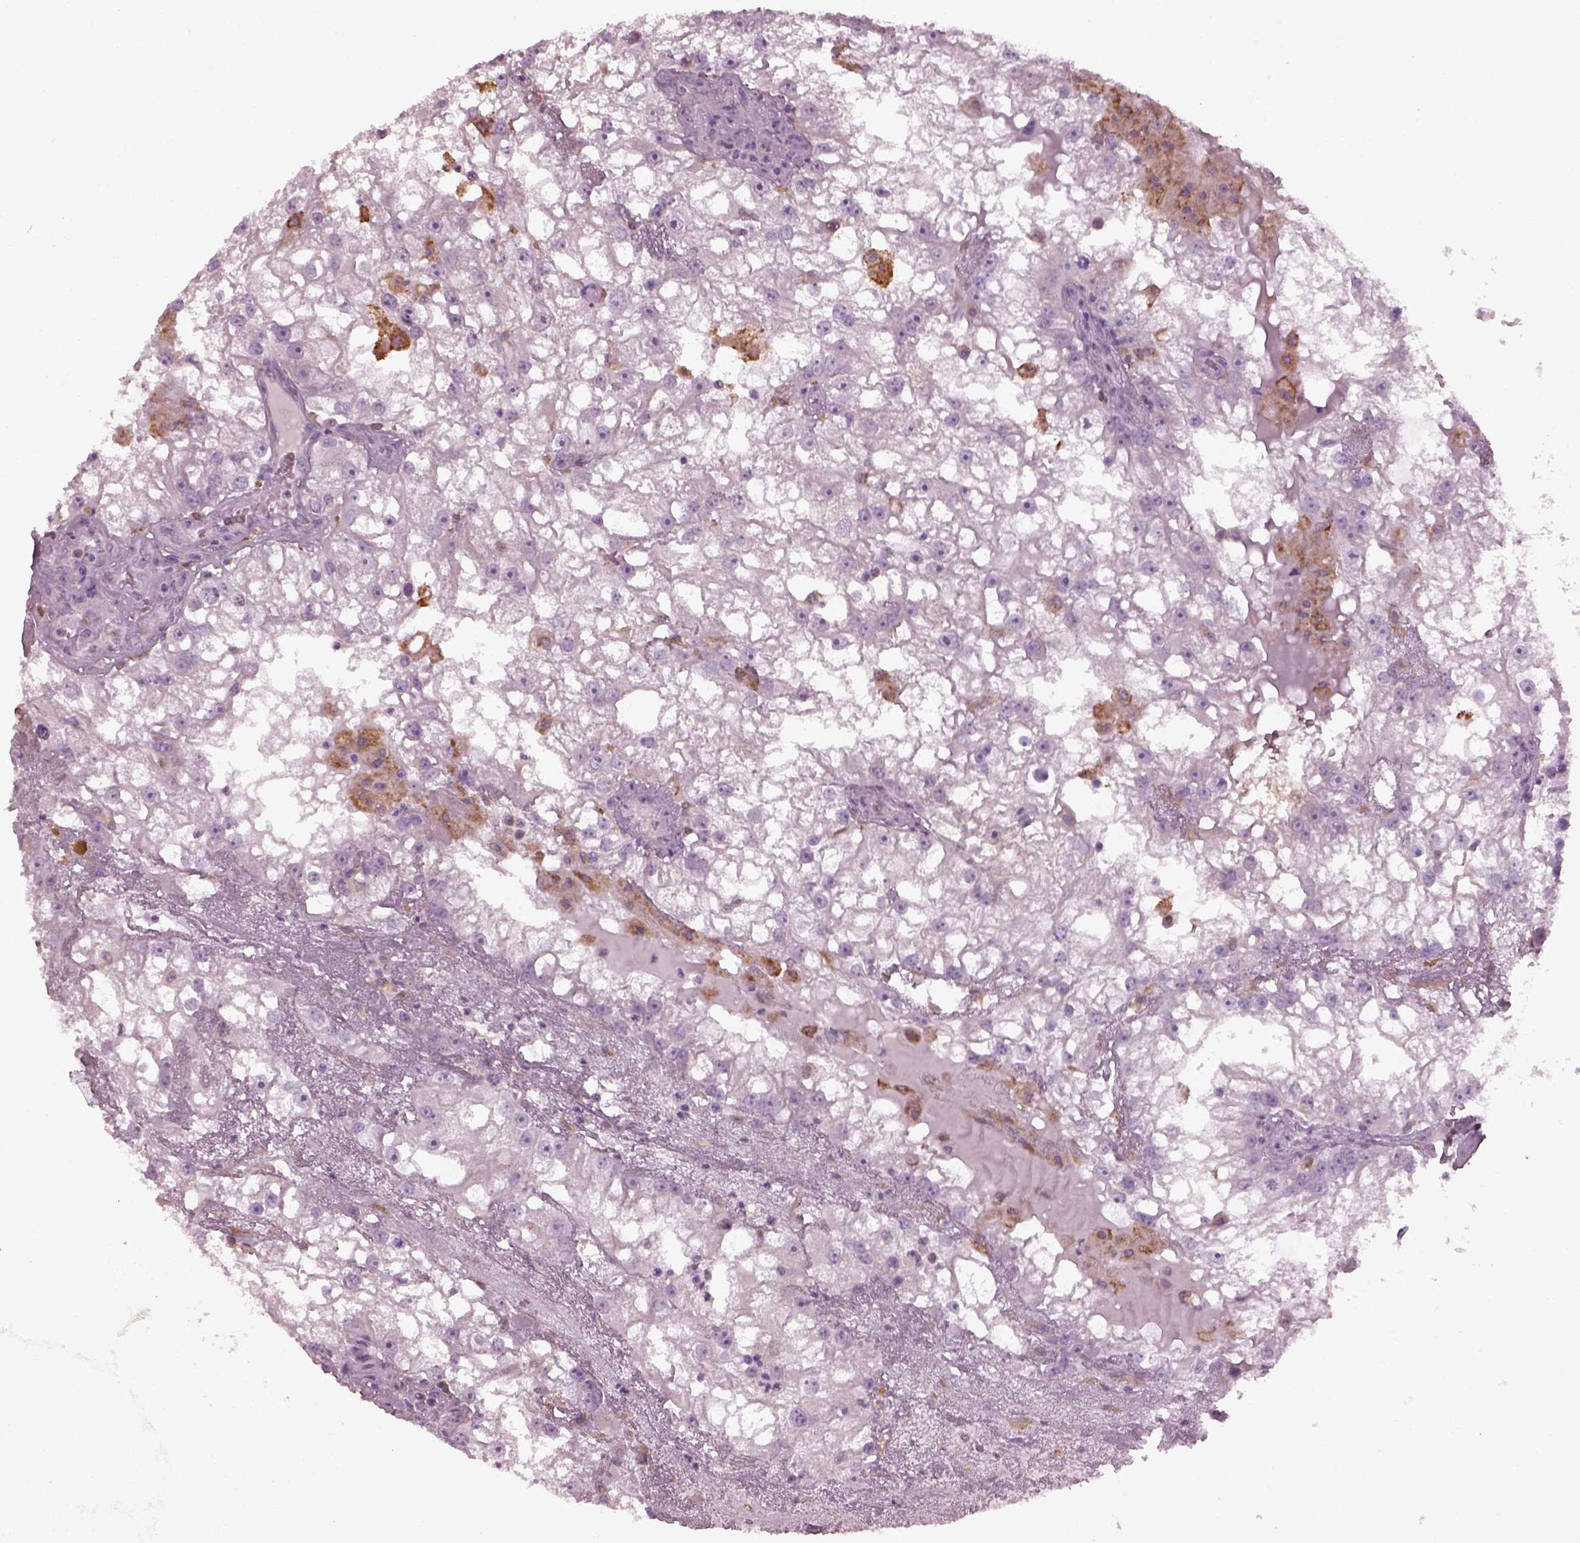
{"staining": {"intensity": "negative", "quantity": "none", "location": "none"}, "tissue": "renal cancer", "cell_type": "Tumor cells", "image_type": "cancer", "snomed": [{"axis": "morphology", "description": "Adenocarcinoma, NOS"}, {"axis": "topography", "description": "Kidney"}], "caption": "A photomicrograph of renal adenocarcinoma stained for a protein reveals no brown staining in tumor cells.", "gene": "TMEM231", "patient": {"sex": "male", "age": 59}}